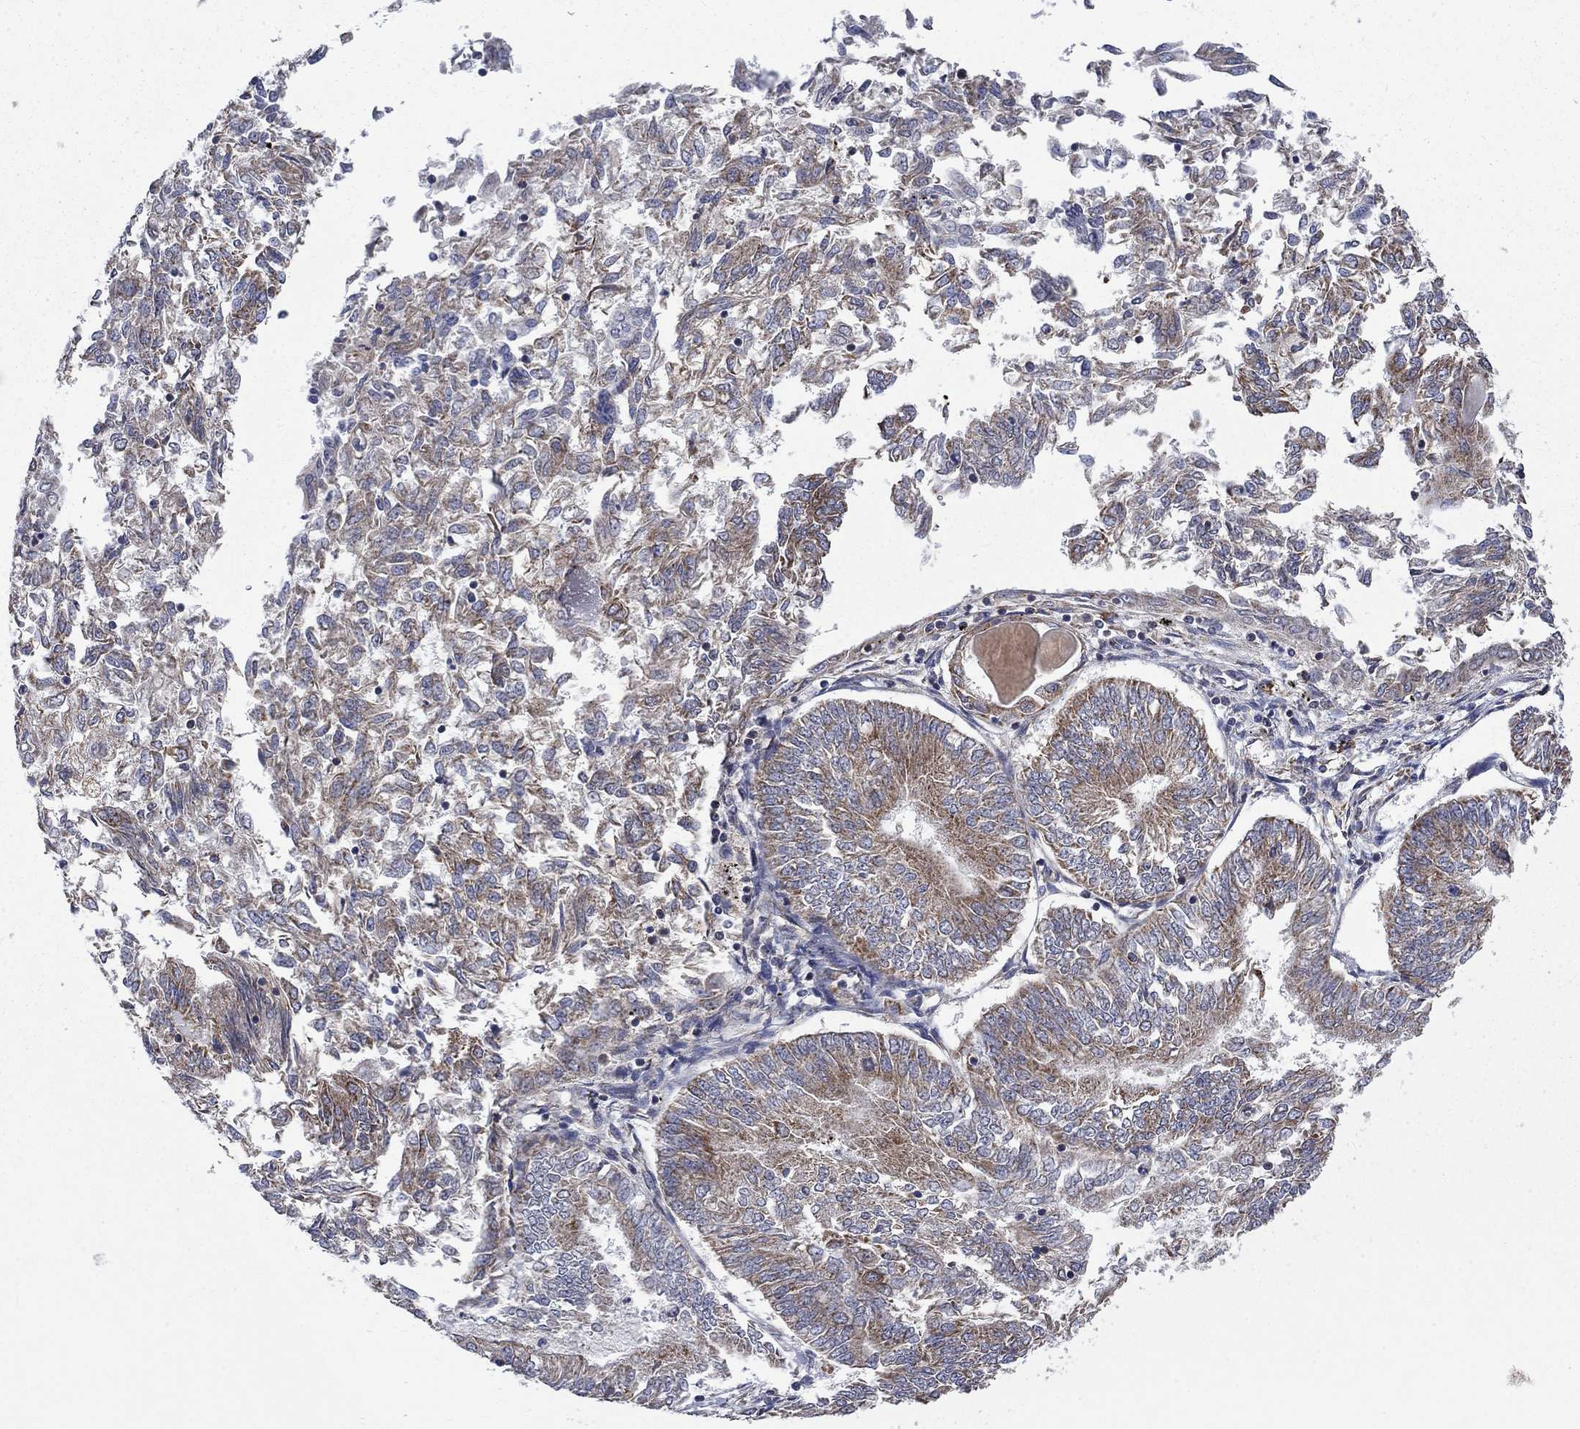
{"staining": {"intensity": "moderate", "quantity": "25%-75%", "location": "cytoplasmic/membranous"}, "tissue": "endometrial cancer", "cell_type": "Tumor cells", "image_type": "cancer", "snomed": [{"axis": "morphology", "description": "Adenocarcinoma, NOS"}, {"axis": "topography", "description": "Endometrium"}], "caption": "A histopathology image of endometrial adenocarcinoma stained for a protein exhibits moderate cytoplasmic/membranous brown staining in tumor cells.", "gene": "NDUFC1", "patient": {"sex": "female", "age": 58}}